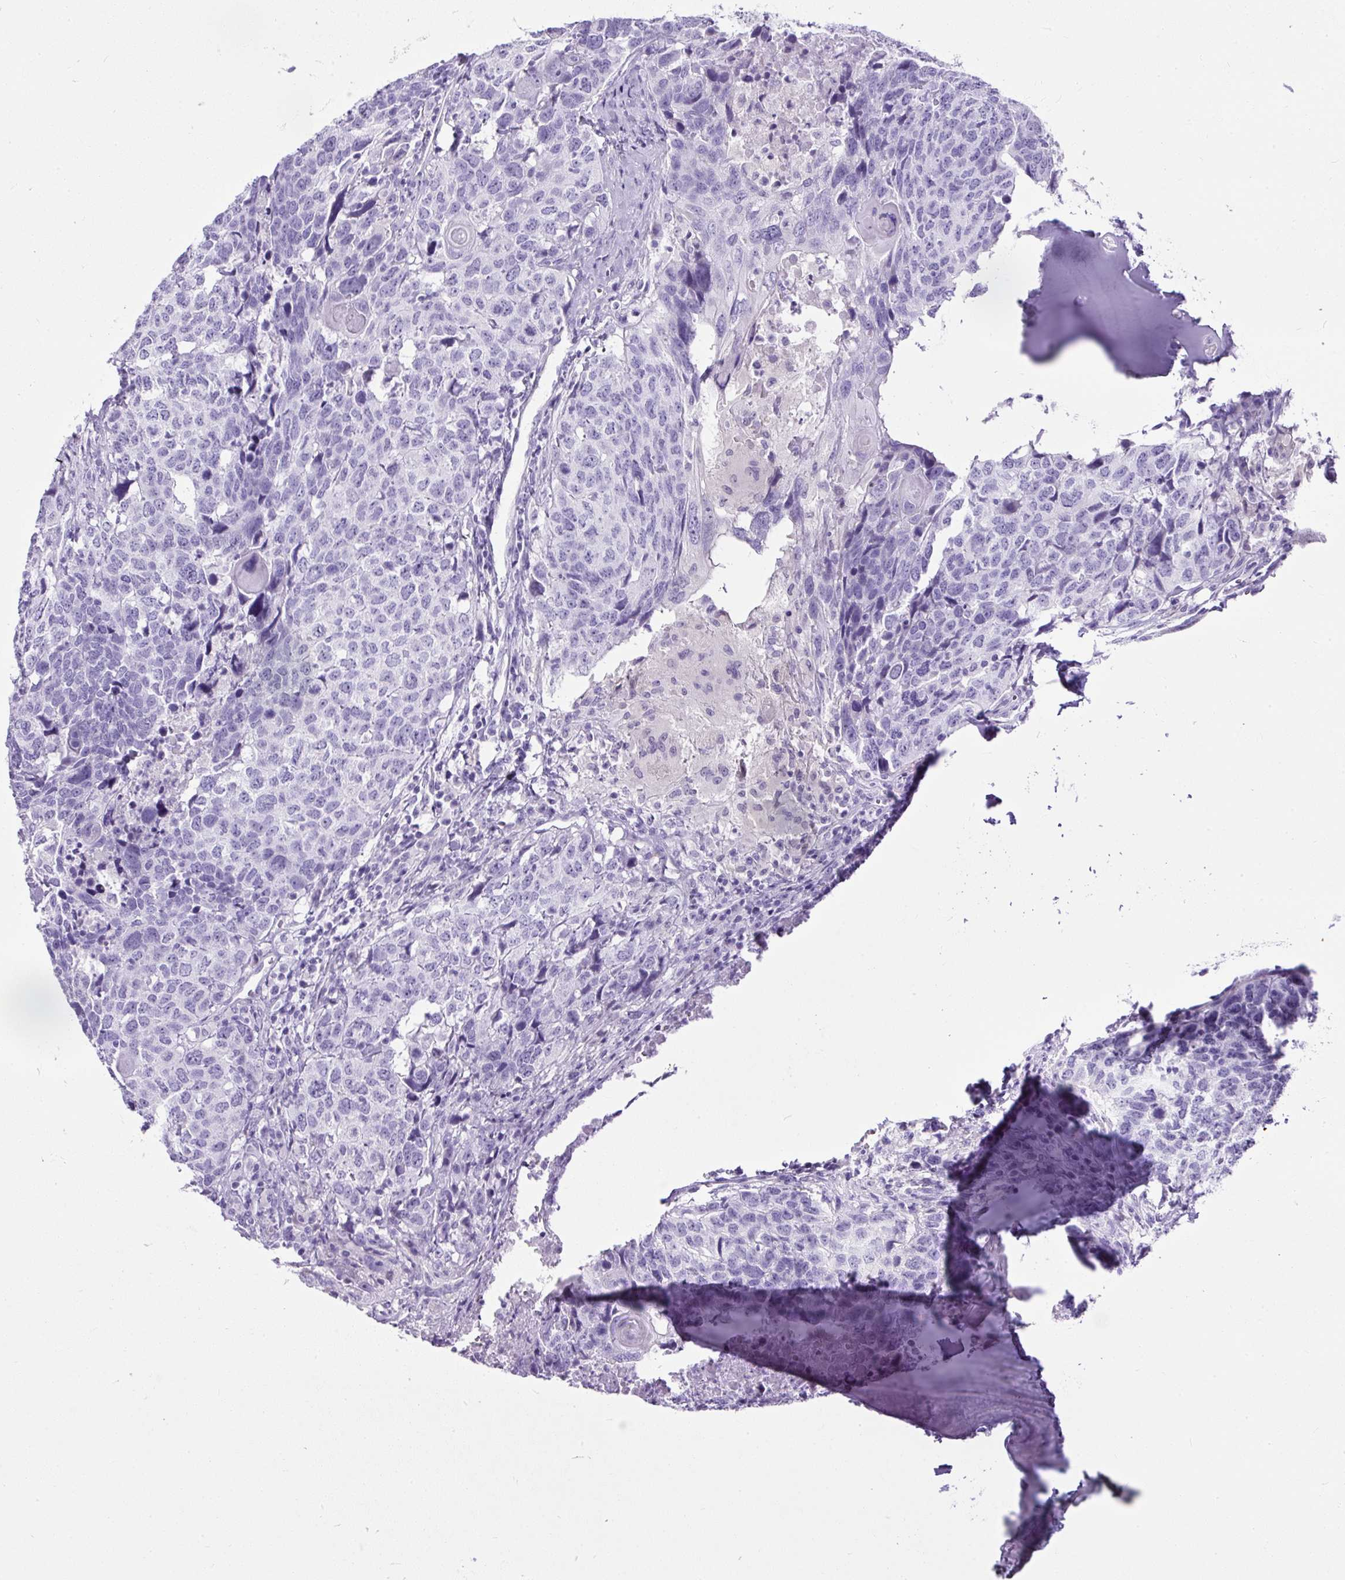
{"staining": {"intensity": "negative", "quantity": "none", "location": "none"}, "tissue": "head and neck cancer", "cell_type": "Tumor cells", "image_type": "cancer", "snomed": [{"axis": "morphology", "description": "Normal tissue, NOS"}, {"axis": "morphology", "description": "Squamous cell carcinoma, NOS"}, {"axis": "topography", "description": "Skeletal muscle"}, {"axis": "topography", "description": "Vascular tissue"}, {"axis": "topography", "description": "Peripheral nerve tissue"}, {"axis": "topography", "description": "Head-Neck"}], "caption": "Head and neck squamous cell carcinoma was stained to show a protein in brown. There is no significant staining in tumor cells. (Immunohistochemistry, brightfield microscopy, high magnification).", "gene": "UPP1", "patient": {"sex": "male", "age": 66}}